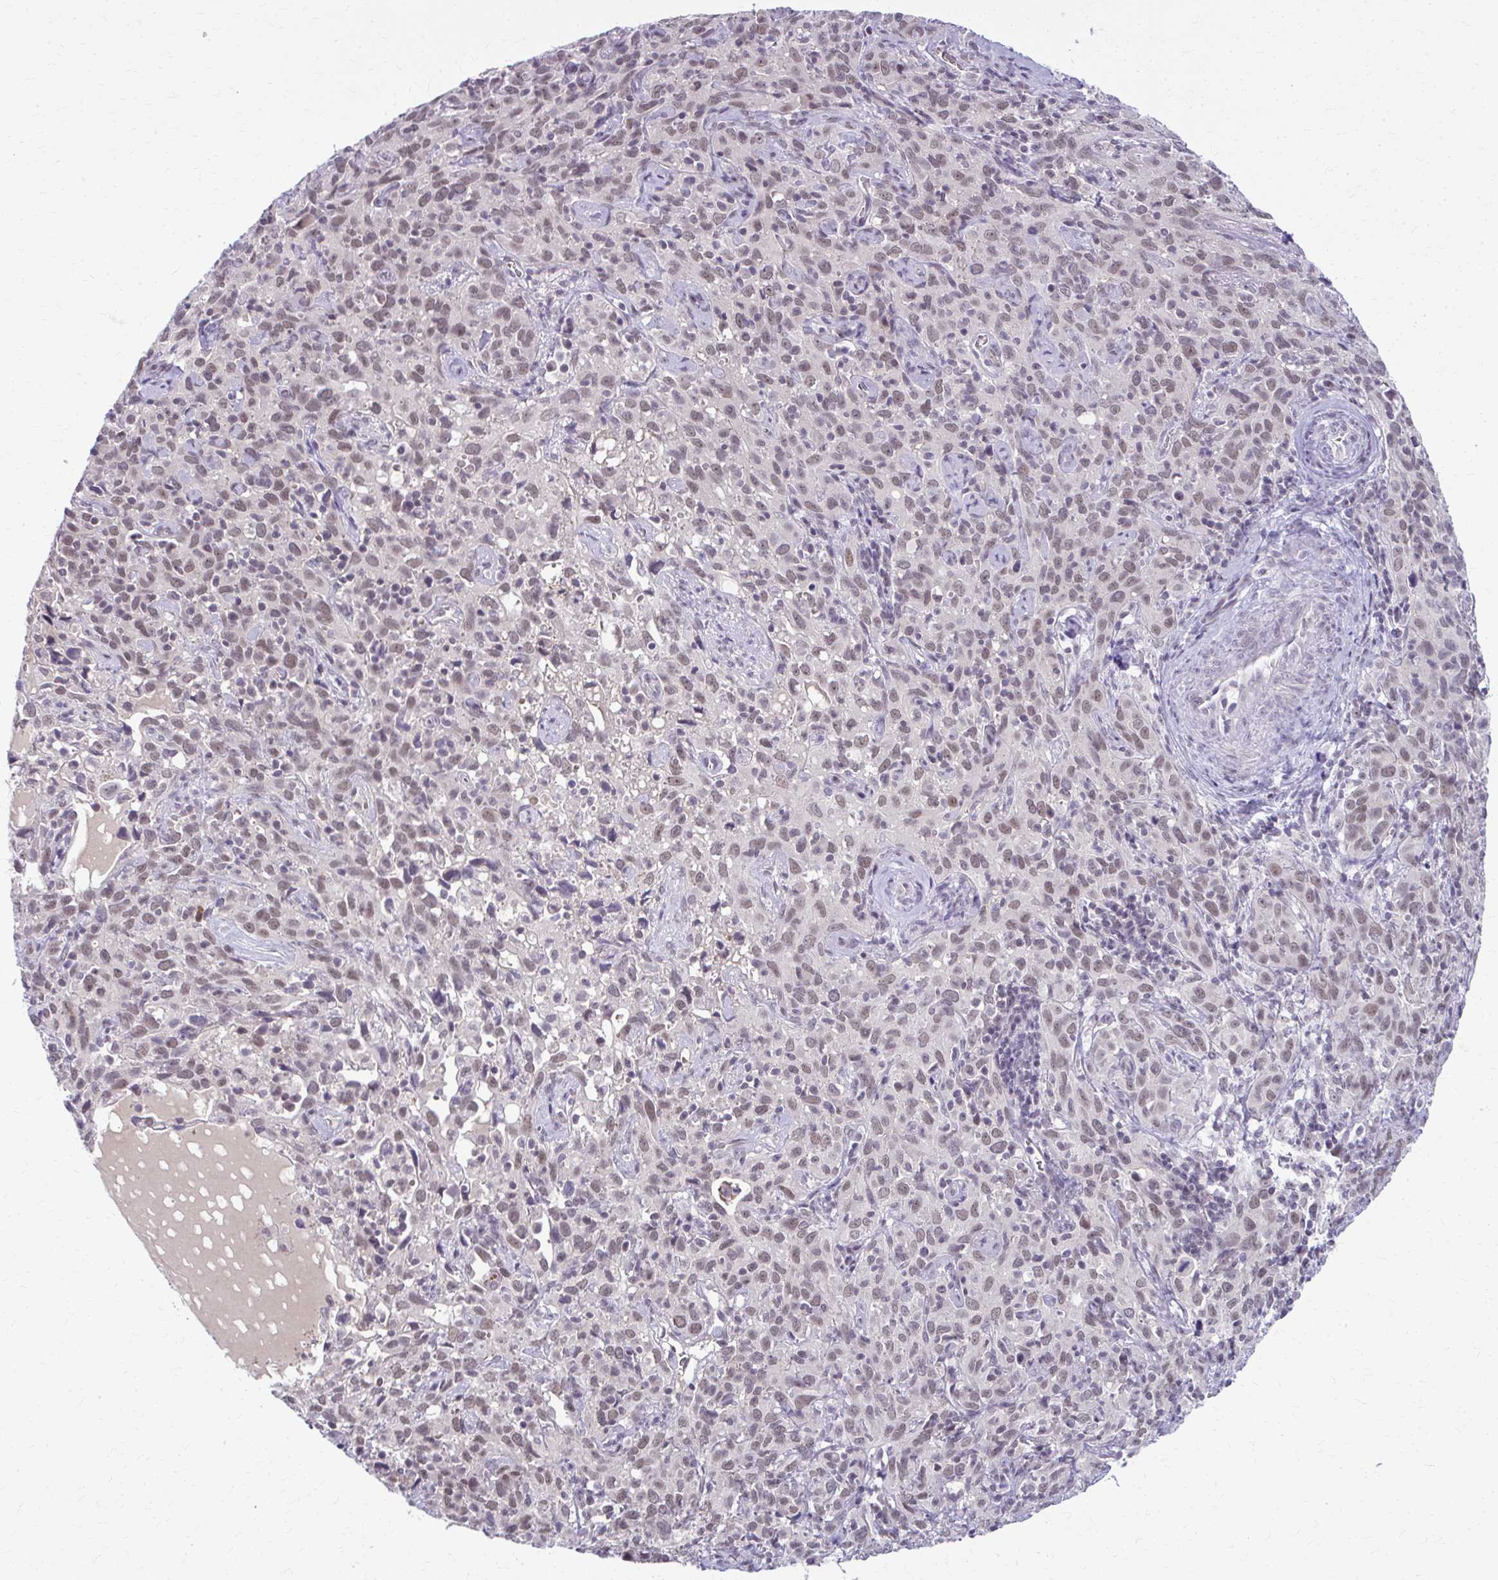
{"staining": {"intensity": "weak", "quantity": ">75%", "location": "nuclear"}, "tissue": "cervical cancer", "cell_type": "Tumor cells", "image_type": "cancer", "snomed": [{"axis": "morphology", "description": "Normal tissue, NOS"}, {"axis": "morphology", "description": "Squamous cell carcinoma, NOS"}, {"axis": "topography", "description": "Cervix"}], "caption": "Weak nuclear staining for a protein is identified in about >75% of tumor cells of squamous cell carcinoma (cervical) using immunohistochemistry (IHC).", "gene": "MAF1", "patient": {"sex": "female", "age": 51}}